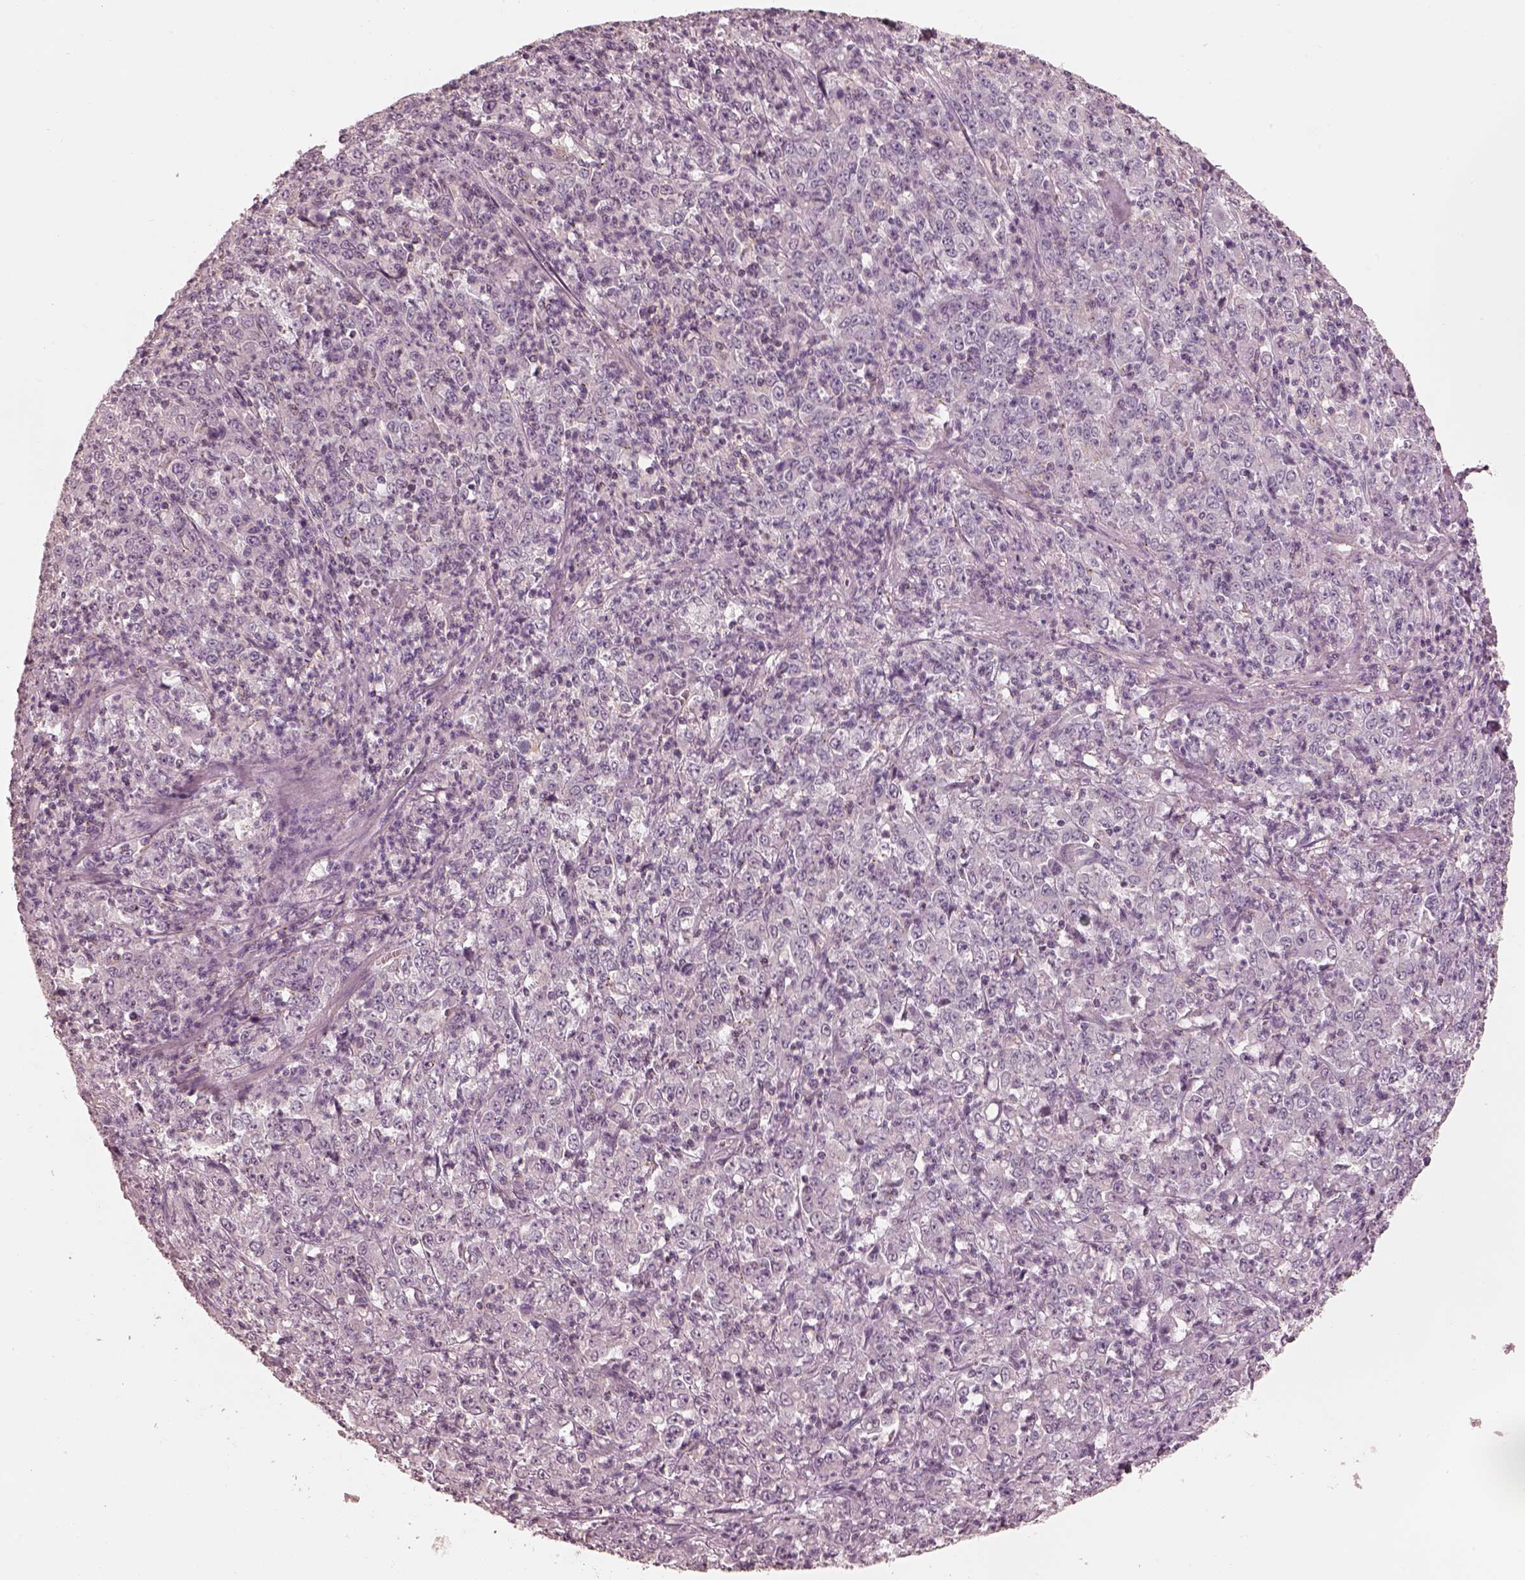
{"staining": {"intensity": "negative", "quantity": "none", "location": "none"}, "tissue": "stomach cancer", "cell_type": "Tumor cells", "image_type": "cancer", "snomed": [{"axis": "morphology", "description": "Adenocarcinoma, NOS"}, {"axis": "topography", "description": "Stomach, lower"}], "caption": "An IHC photomicrograph of stomach adenocarcinoma is shown. There is no staining in tumor cells of stomach adenocarcinoma.", "gene": "PRKACG", "patient": {"sex": "female", "age": 71}}